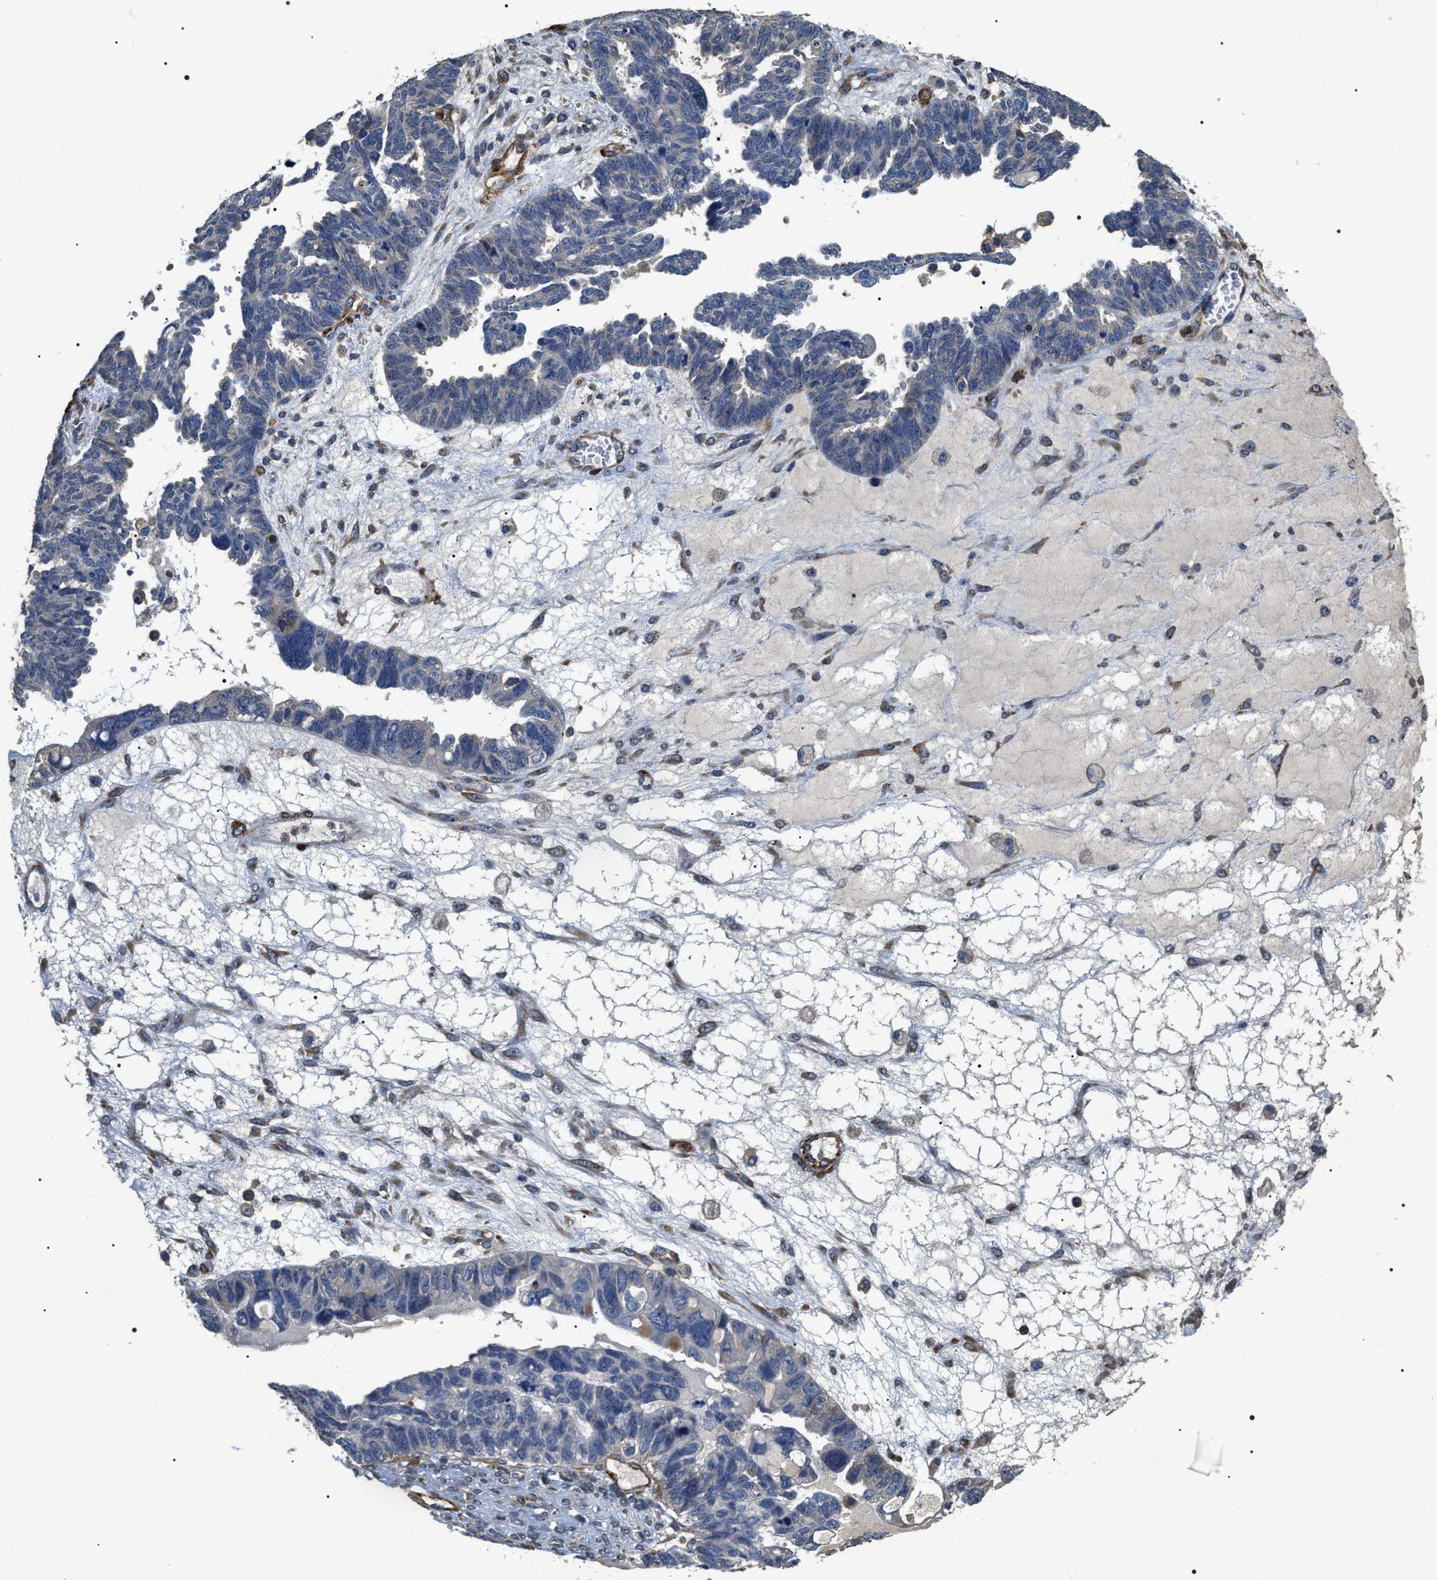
{"staining": {"intensity": "negative", "quantity": "none", "location": "none"}, "tissue": "ovarian cancer", "cell_type": "Tumor cells", "image_type": "cancer", "snomed": [{"axis": "morphology", "description": "Cystadenocarcinoma, serous, NOS"}, {"axis": "topography", "description": "Ovary"}], "caption": "Tumor cells show no significant protein staining in ovarian cancer (serous cystadenocarcinoma).", "gene": "ZC3HAV1L", "patient": {"sex": "female", "age": 79}}